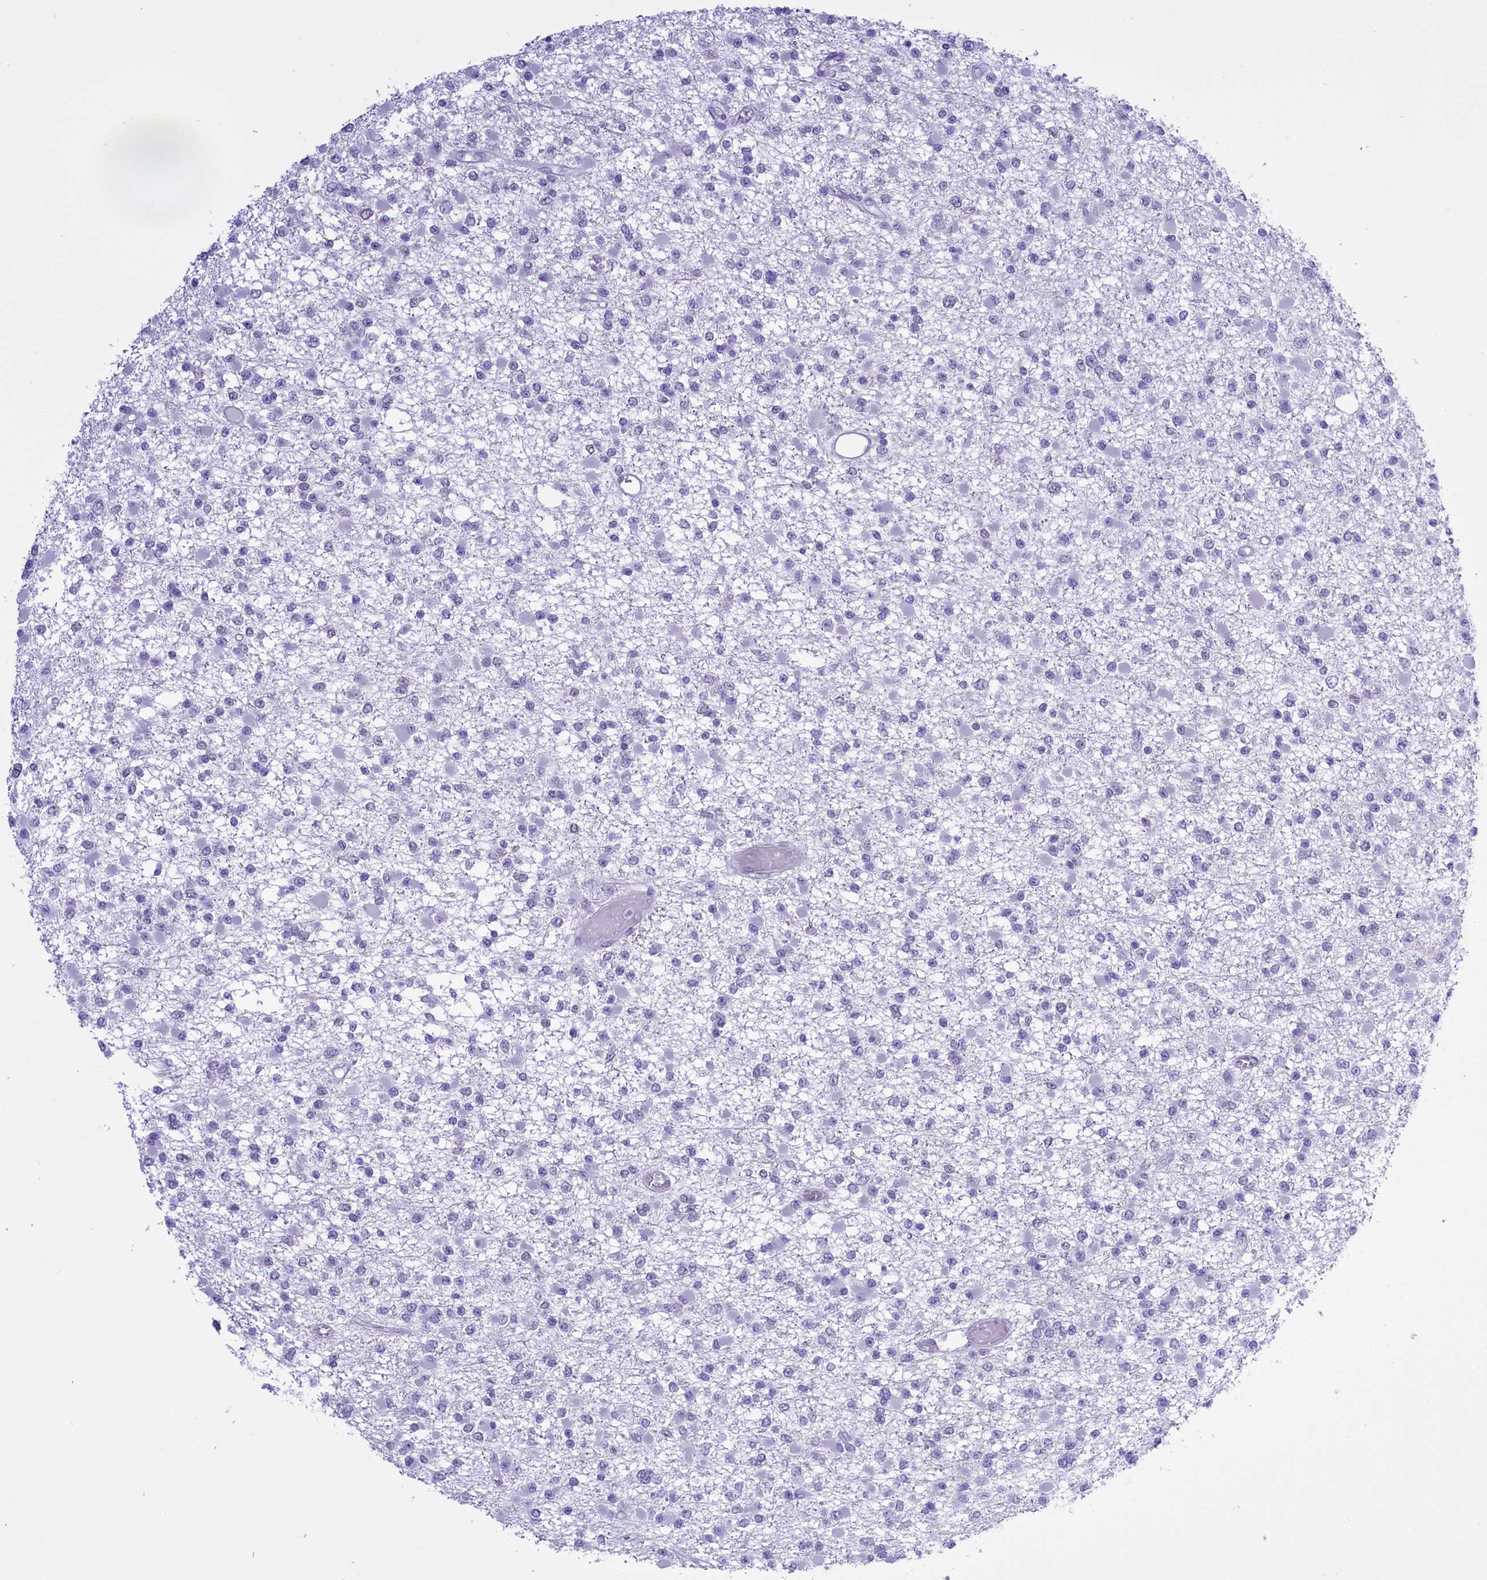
{"staining": {"intensity": "negative", "quantity": "none", "location": "none"}, "tissue": "glioma", "cell_type": "Tumor cells", "image_type": "cancer", "snomed": [{"axis": "morphology", "description": "Glioma, malignant, Low grade"}, {"axis": "topography", "description": "Brain"}], "caption": "DAB (3,3'-diaminobenzidine) immunohistochemical staining of low-grade glioma (malignant) demonstrates no significant positivity in tumor cells.", "gene": "RPS6KB1", "patient": {"sex": "female", "age": 22}}